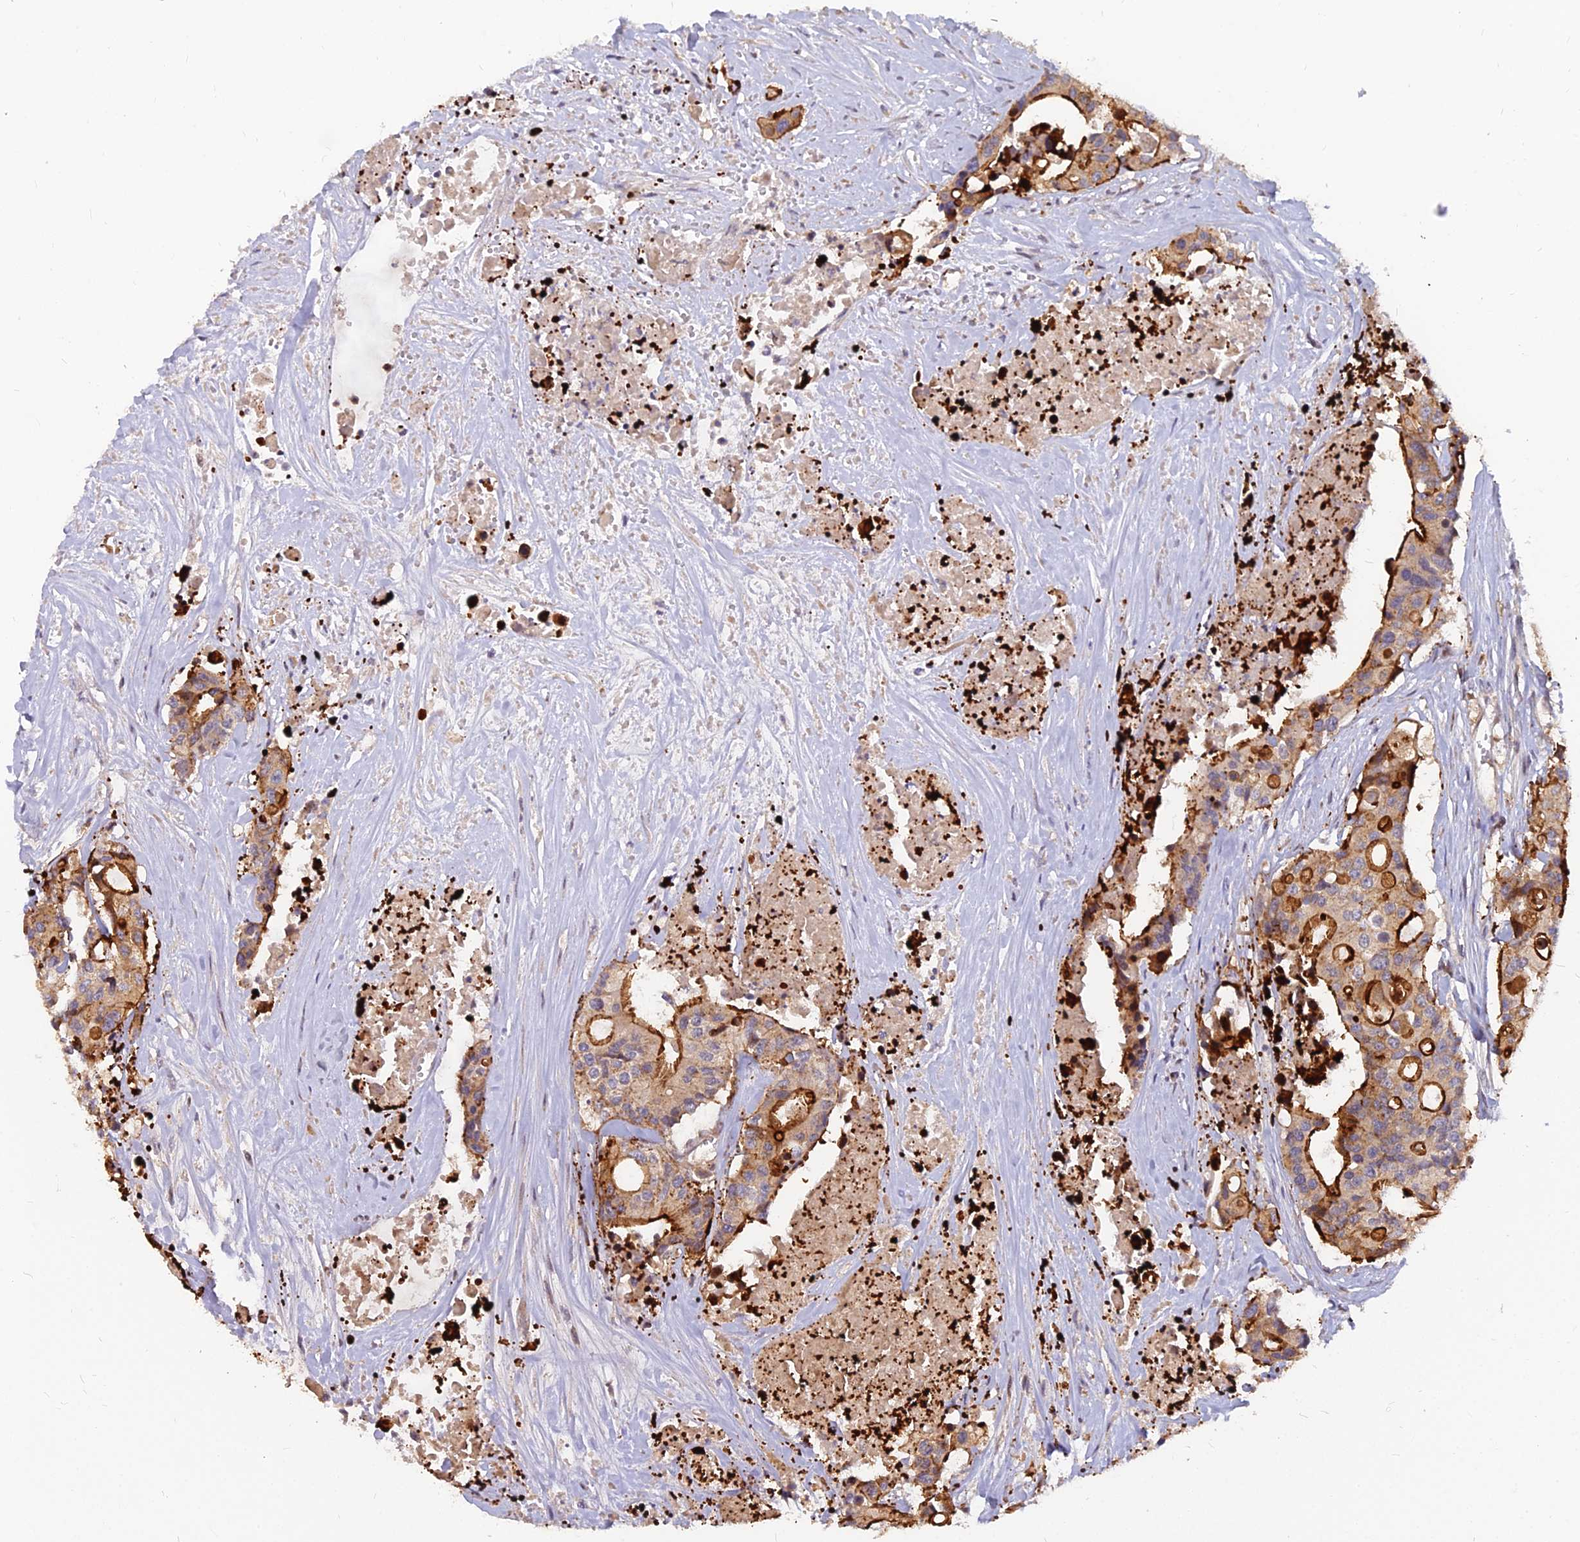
{"staining": {"intensity": "strong", "quantity": "25%-75%", "location": "cytoplasmic/membranous"}, "tissue": "colorectal cancer", "cell_type": "Tumor cells", "image_type": "cancer", "snomed": [{"axis": "morphology", "description": "Adenocarcinoma, NOS"}, {"axis": "topography", "description": "Colon"}], "caption": "Colorectal adenocarcinoma stained with a protein marker exhibits strong staining in tumor cells.", "gene": "GLYATL3", "patient": {"sex": "male", "age": 77}}